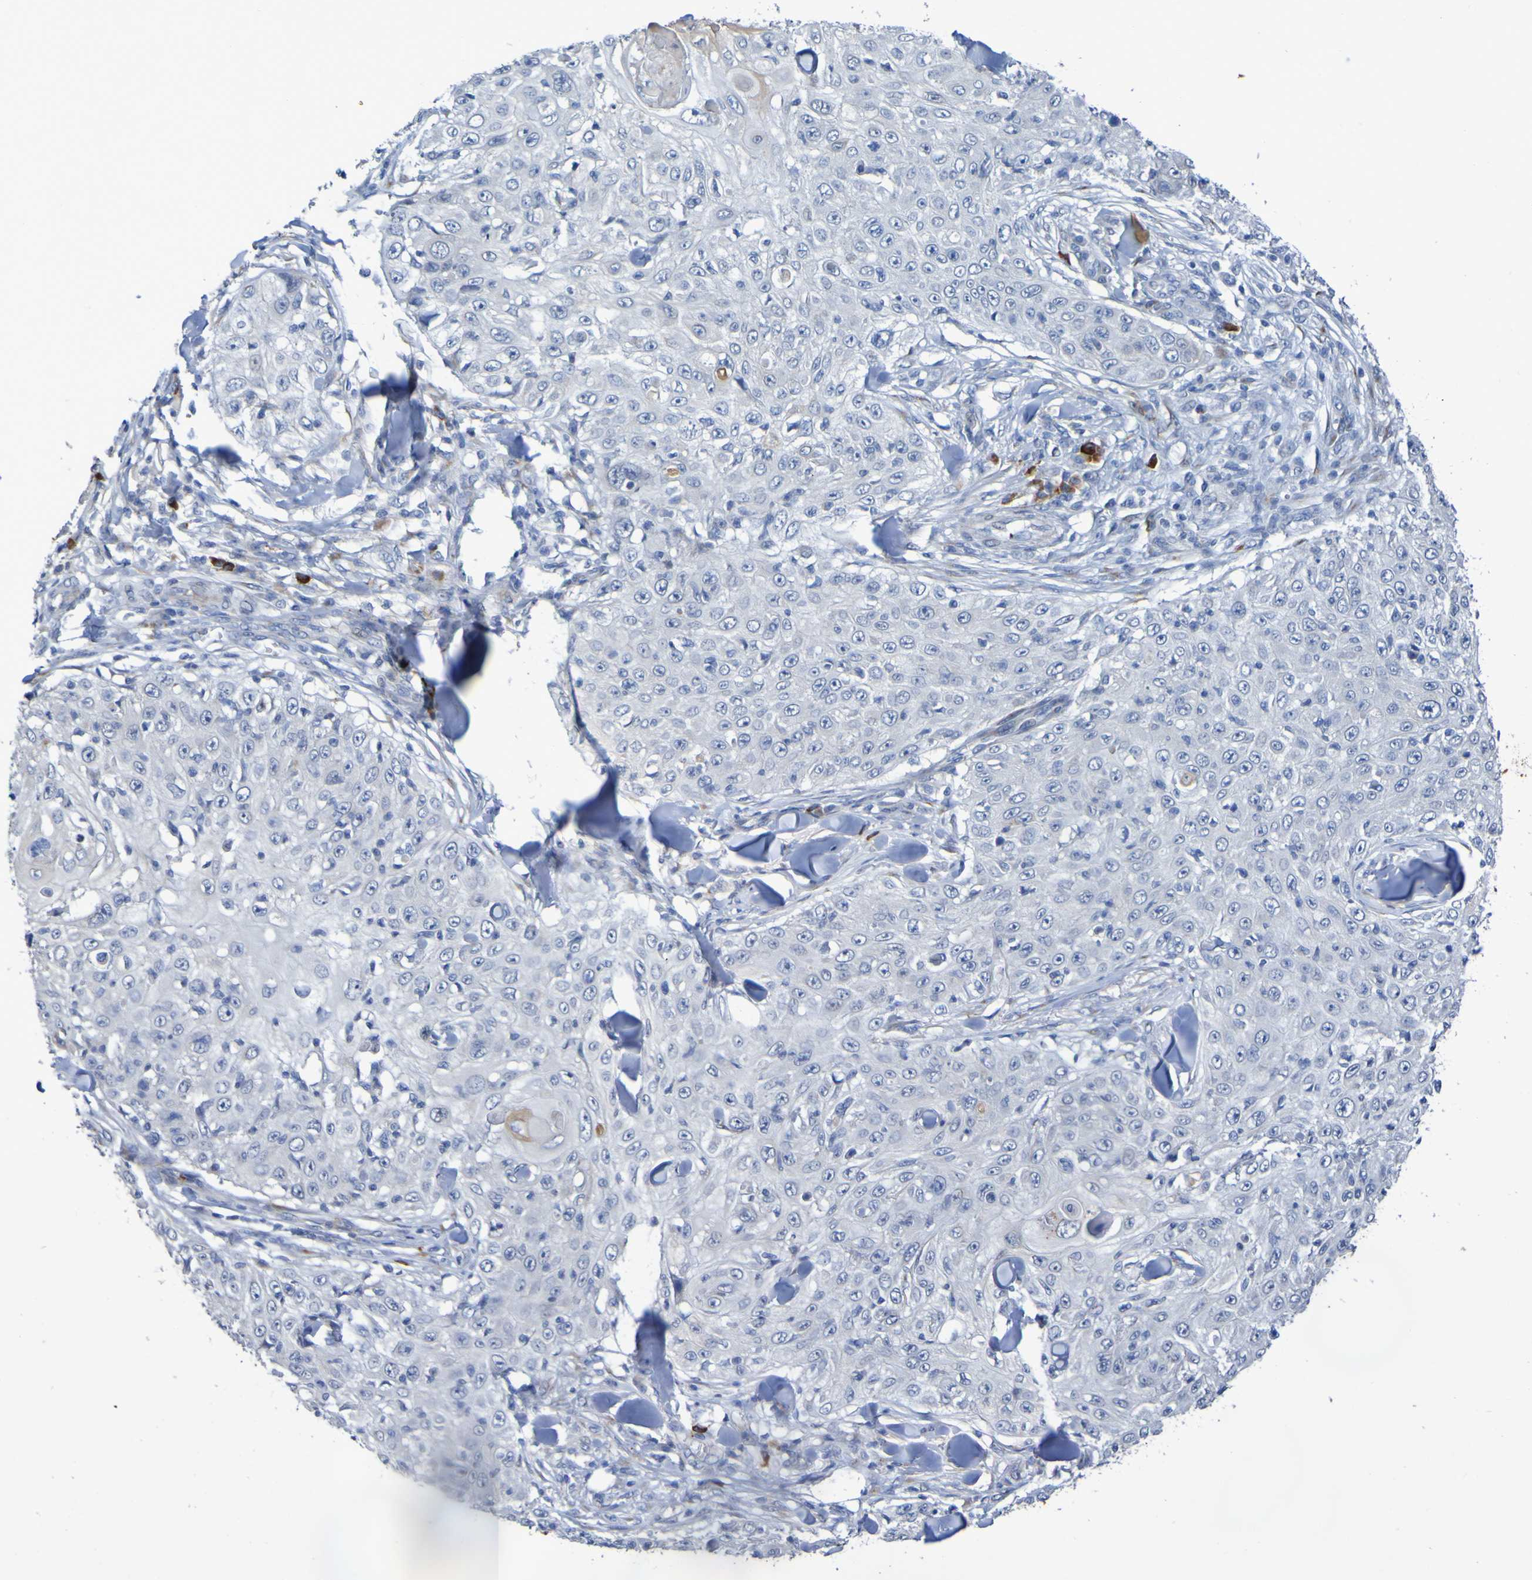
{"staining": {"intensity": "weak", "quantity": "<25%", "location": "cytoplasmic/membranous"}, "tissue": "skin cancer", "cell_type": "Tumor cells", "image_type": "cancer", "snomed": [{"axis": "morphology", "description": "Squamous cell carcinoma, NOS"}, {"axis": "topography", "description": "Skin"}], "caption": "Skin cancer was stained to show a protein in brown. There is no significant staining in tumor cells. (DAB (3,3'-diaminobenzidine) IHC with hematoxylin counter stain).", "gene": "C11orf24", "patient": {"sex": "male", "age": 86}}